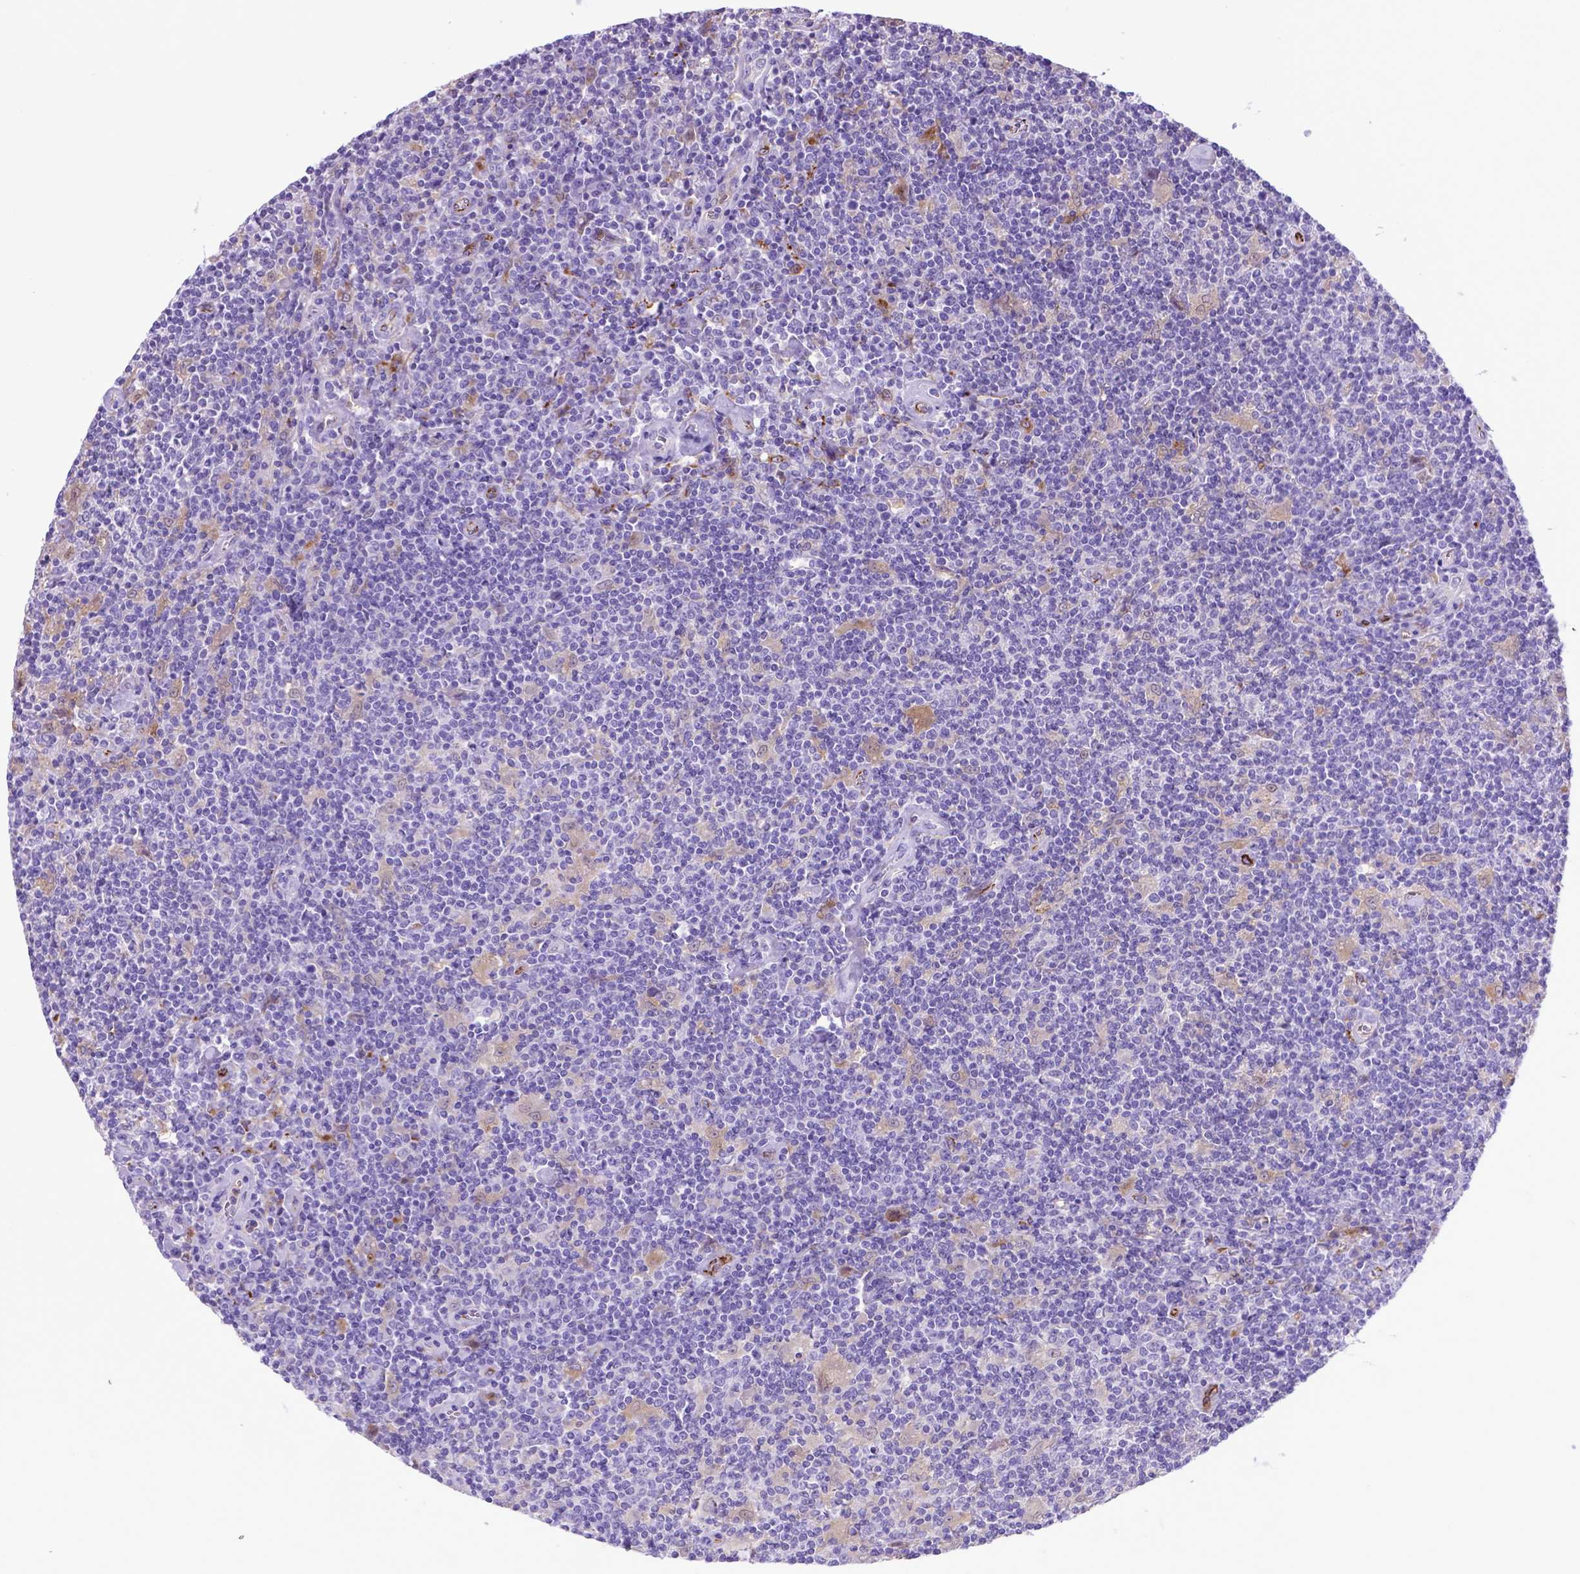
{"staining": {"intensity": "negative", "quantity": "none", "location": "none"}, "tissue": "lymphoma", "cell_type": "Tumor cells", "image_type": "cancer", "snomed": [{"axis": "morphology", "description": "Hodgkin's disease, NOS"}, {"axis": "topography", "description": "Lymph node"}], "caption": "Tumor cells show no significant protein staining in Hodgkin's disease. Brightfield microscopy of IHC stained with DAB (3,3'-diaminobenzidine) (brown) and hematoxylin (blue), captured at high magnification.", "gene": "LZTR1", "patient": {"sex": "male", "age": 40}}